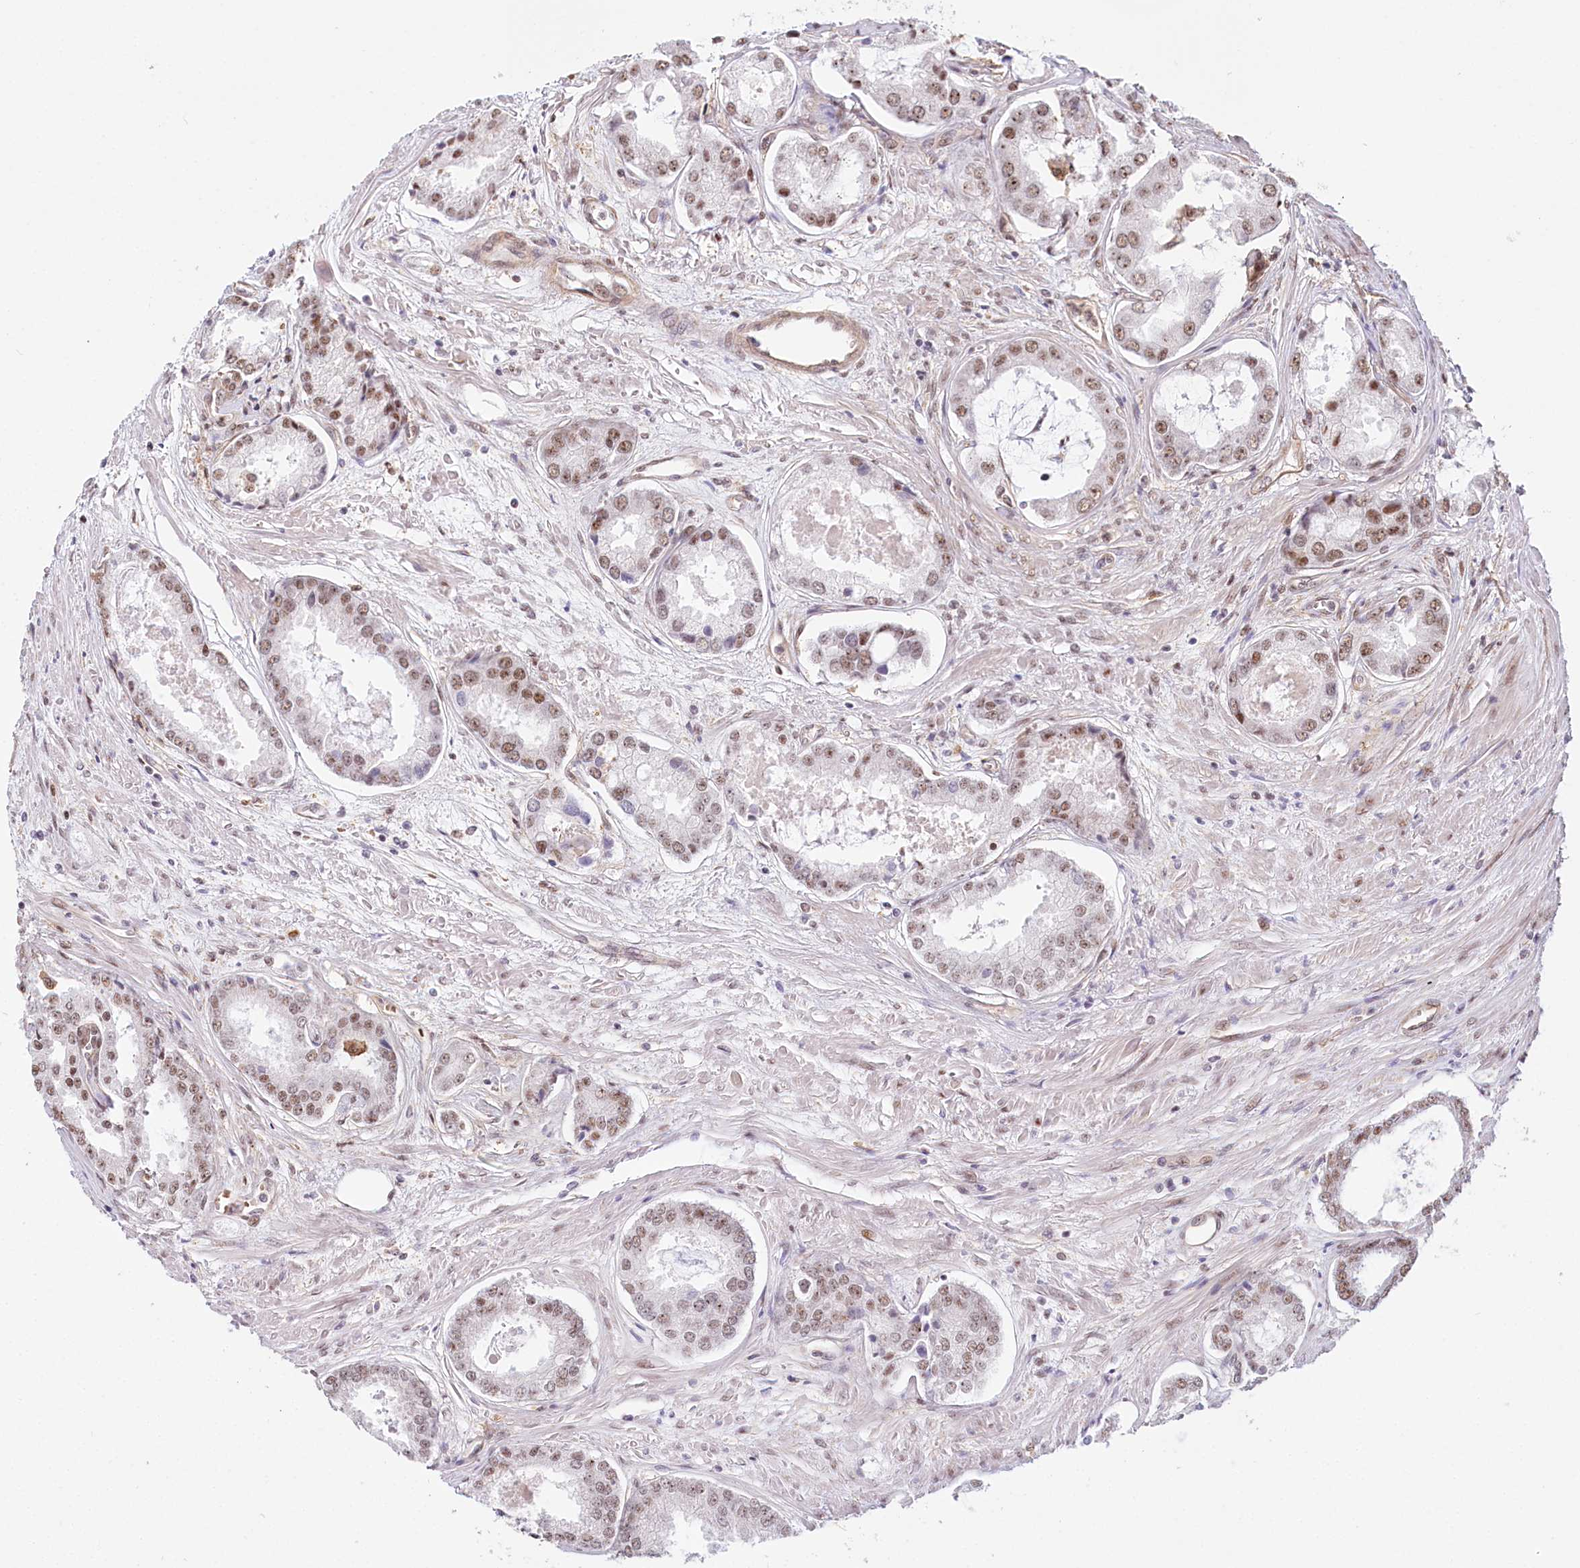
{"staining": {"intensity": "moderate", "quantity": ">75%", "location": "nuclear"}, "tissue": "prostate cancer", "cell_type": "Tumor cells", "image_type": "cancer", "snomed": [{"axis": "morphology", "description": "Adenocarcinoma, Low grade"}, {"axis": "topography", "description": "Prostate"}], "caption": "Protein staining of prostate cancer (low-grade adenocarcinoma) tissue reveals moderate nuclear positivity in approximately >75% of tumor cells. The staining was performed using DAB, with brown indicating positive protein expression. Nuclei are stained blue with hematoxylin.", "gene": "TUBGCP2", "patient": {"sex": "male", "age": 68}}